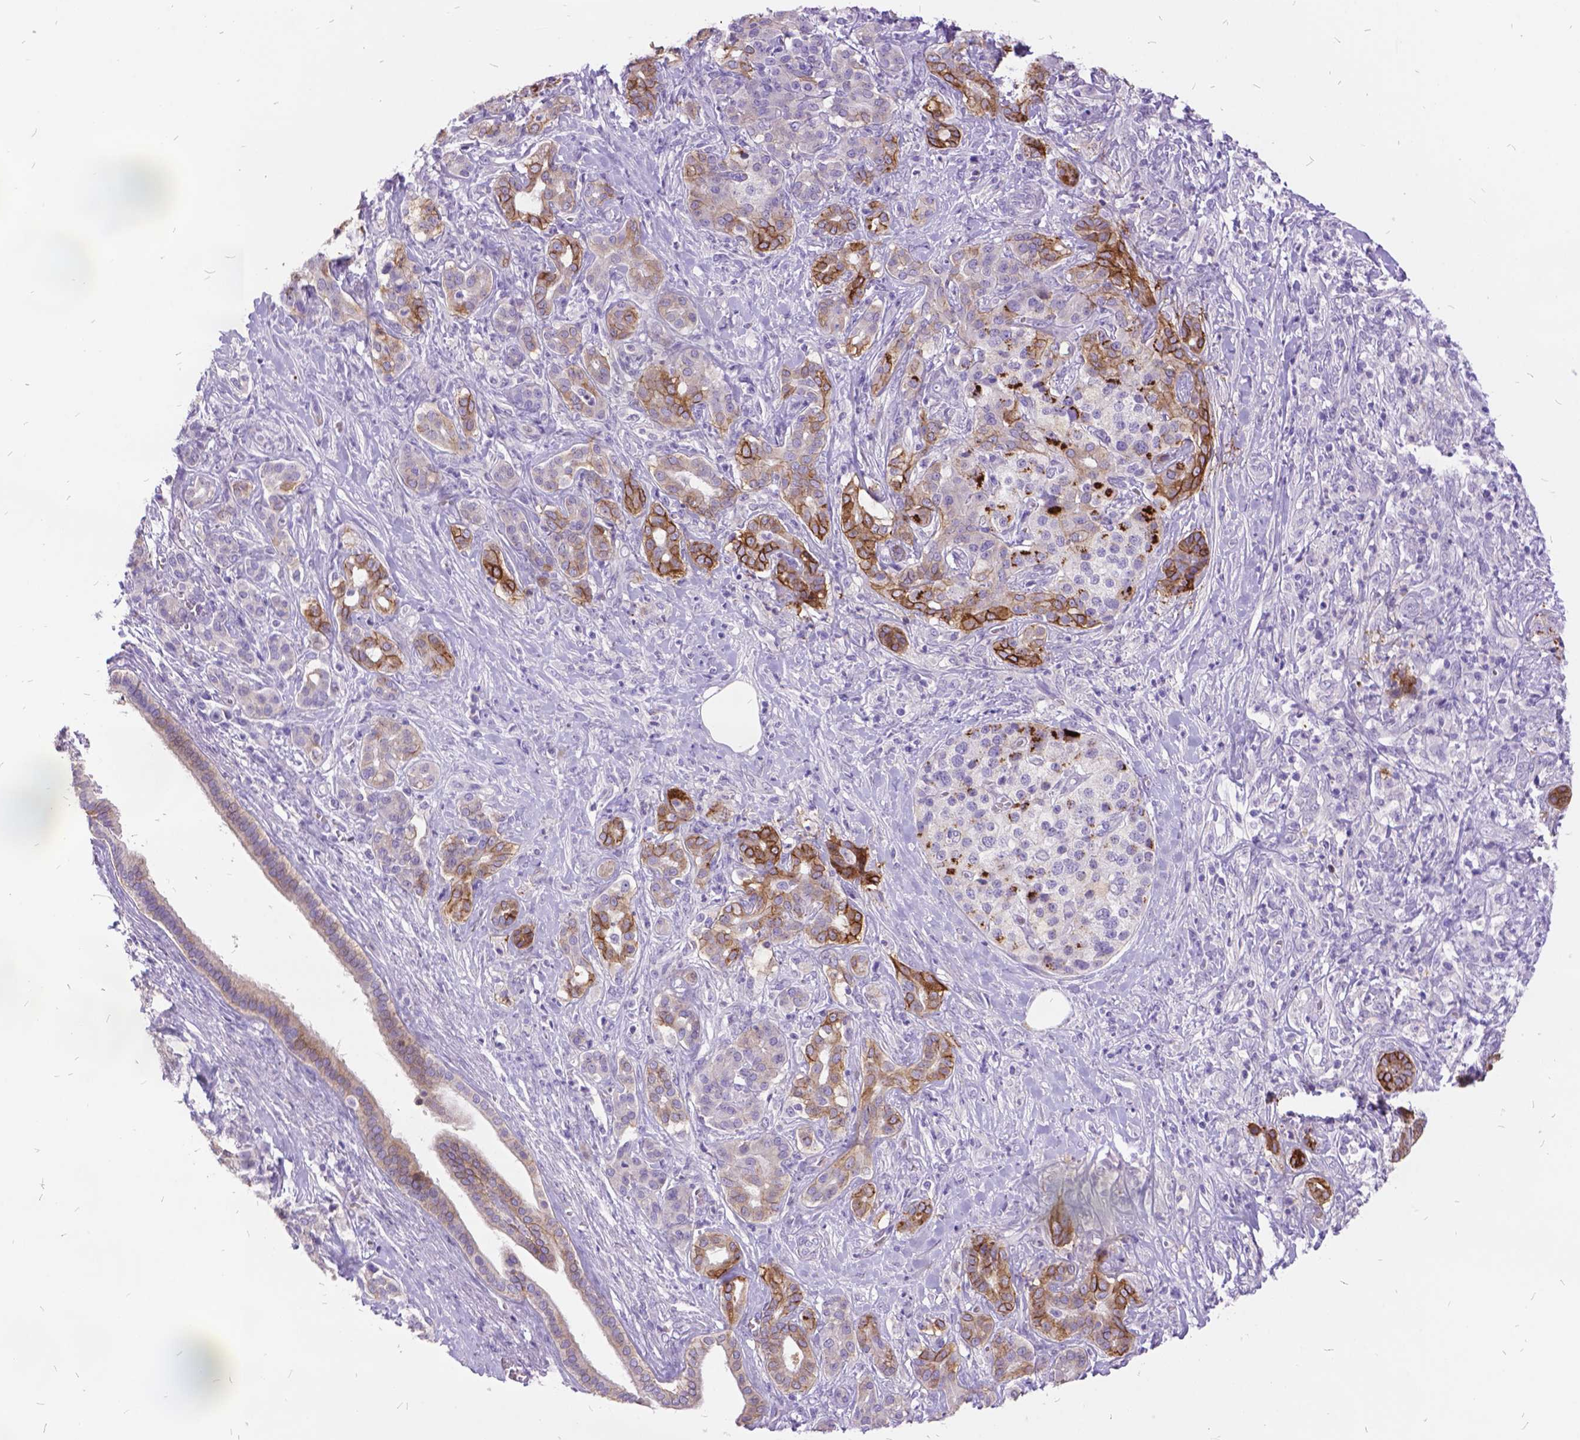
{"staining": {"intensity": "moderate", "quantity": "<25%", "location": "cytoplasmic/membranous"}, "tissue": "pancreatic cancer", "cell_type": "Tumor cells", "image_type": "cancer", "snomed": [{"axis": "morphology", "description": "Normal tissue, NOS"}, {"axis": "morphology", "description": "Inflammation, NOS"}, {"axis": "morphology", "description": "Adenocarcinoma, NOS"}, {"axis": "topography", "description": "Pancreas"}], "caption": "The histopathology image exhibits immunohistochemical staining of pancreatic adenocarcinoma. There is moderate cytoplasmic/membranous positivity is appreciated in approximately <25% of tumor cells.", "gene": "ITGB6", "patient": {"sex": "male", "age": 57}}